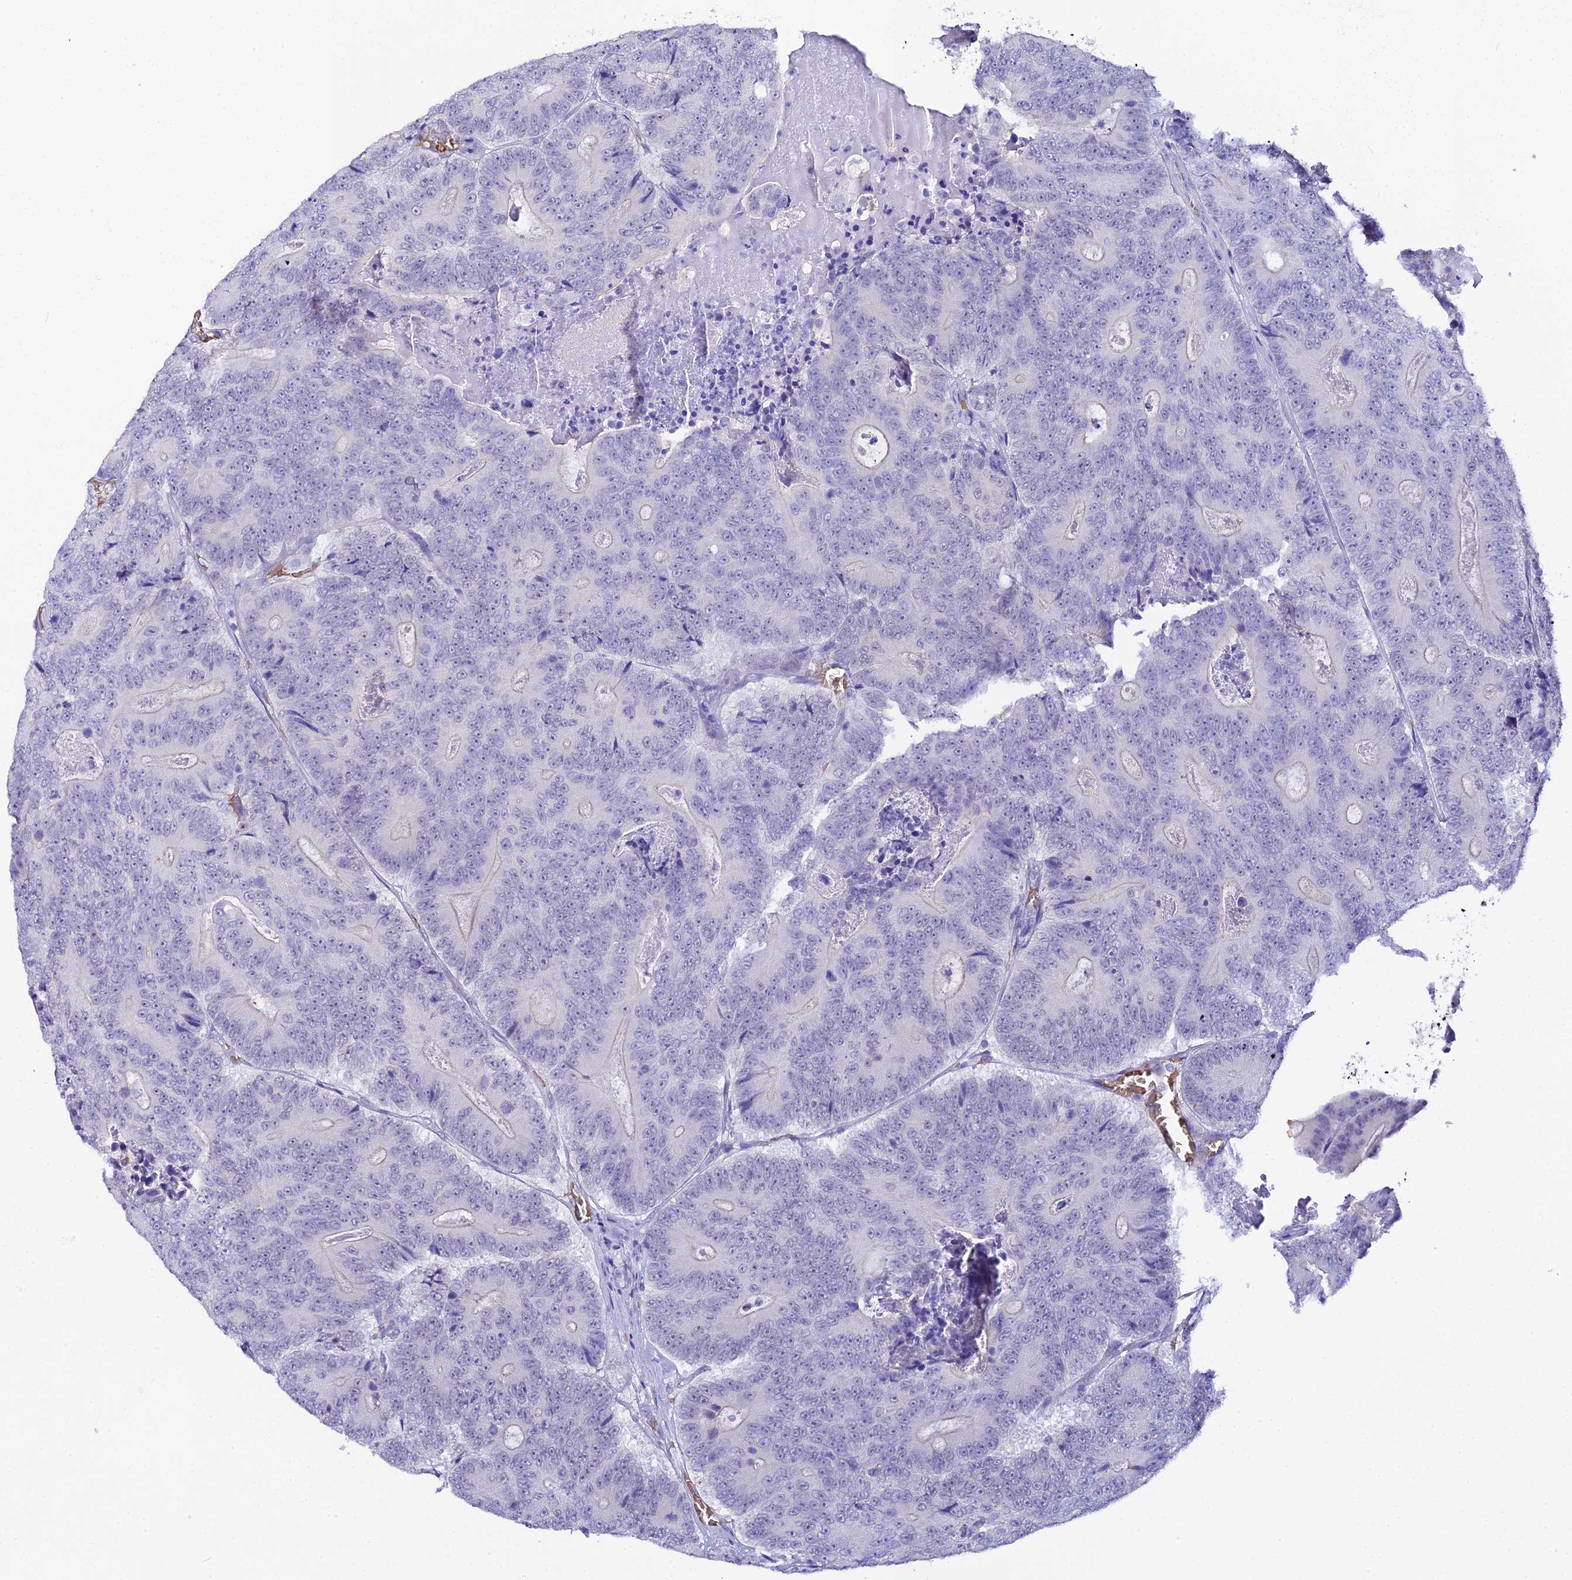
{"staining": {"intensity": "negative", "quantity": "none", "location": "none"}, "tissue": "colorectal cancer", "cell_type": "Tumor cells", "image_type": "cancer", "snomed": [{"axis": "morphology", "description": "Adenocarcinoma, NOS"}, {"axis": "topography", "description": "Colon"}], "caption": "Tumor cells are negative for protein expression in human colorectal adenocarcinoma.", "gene": "CFAP45", "patient": {"sex": "male", "age": 83}}